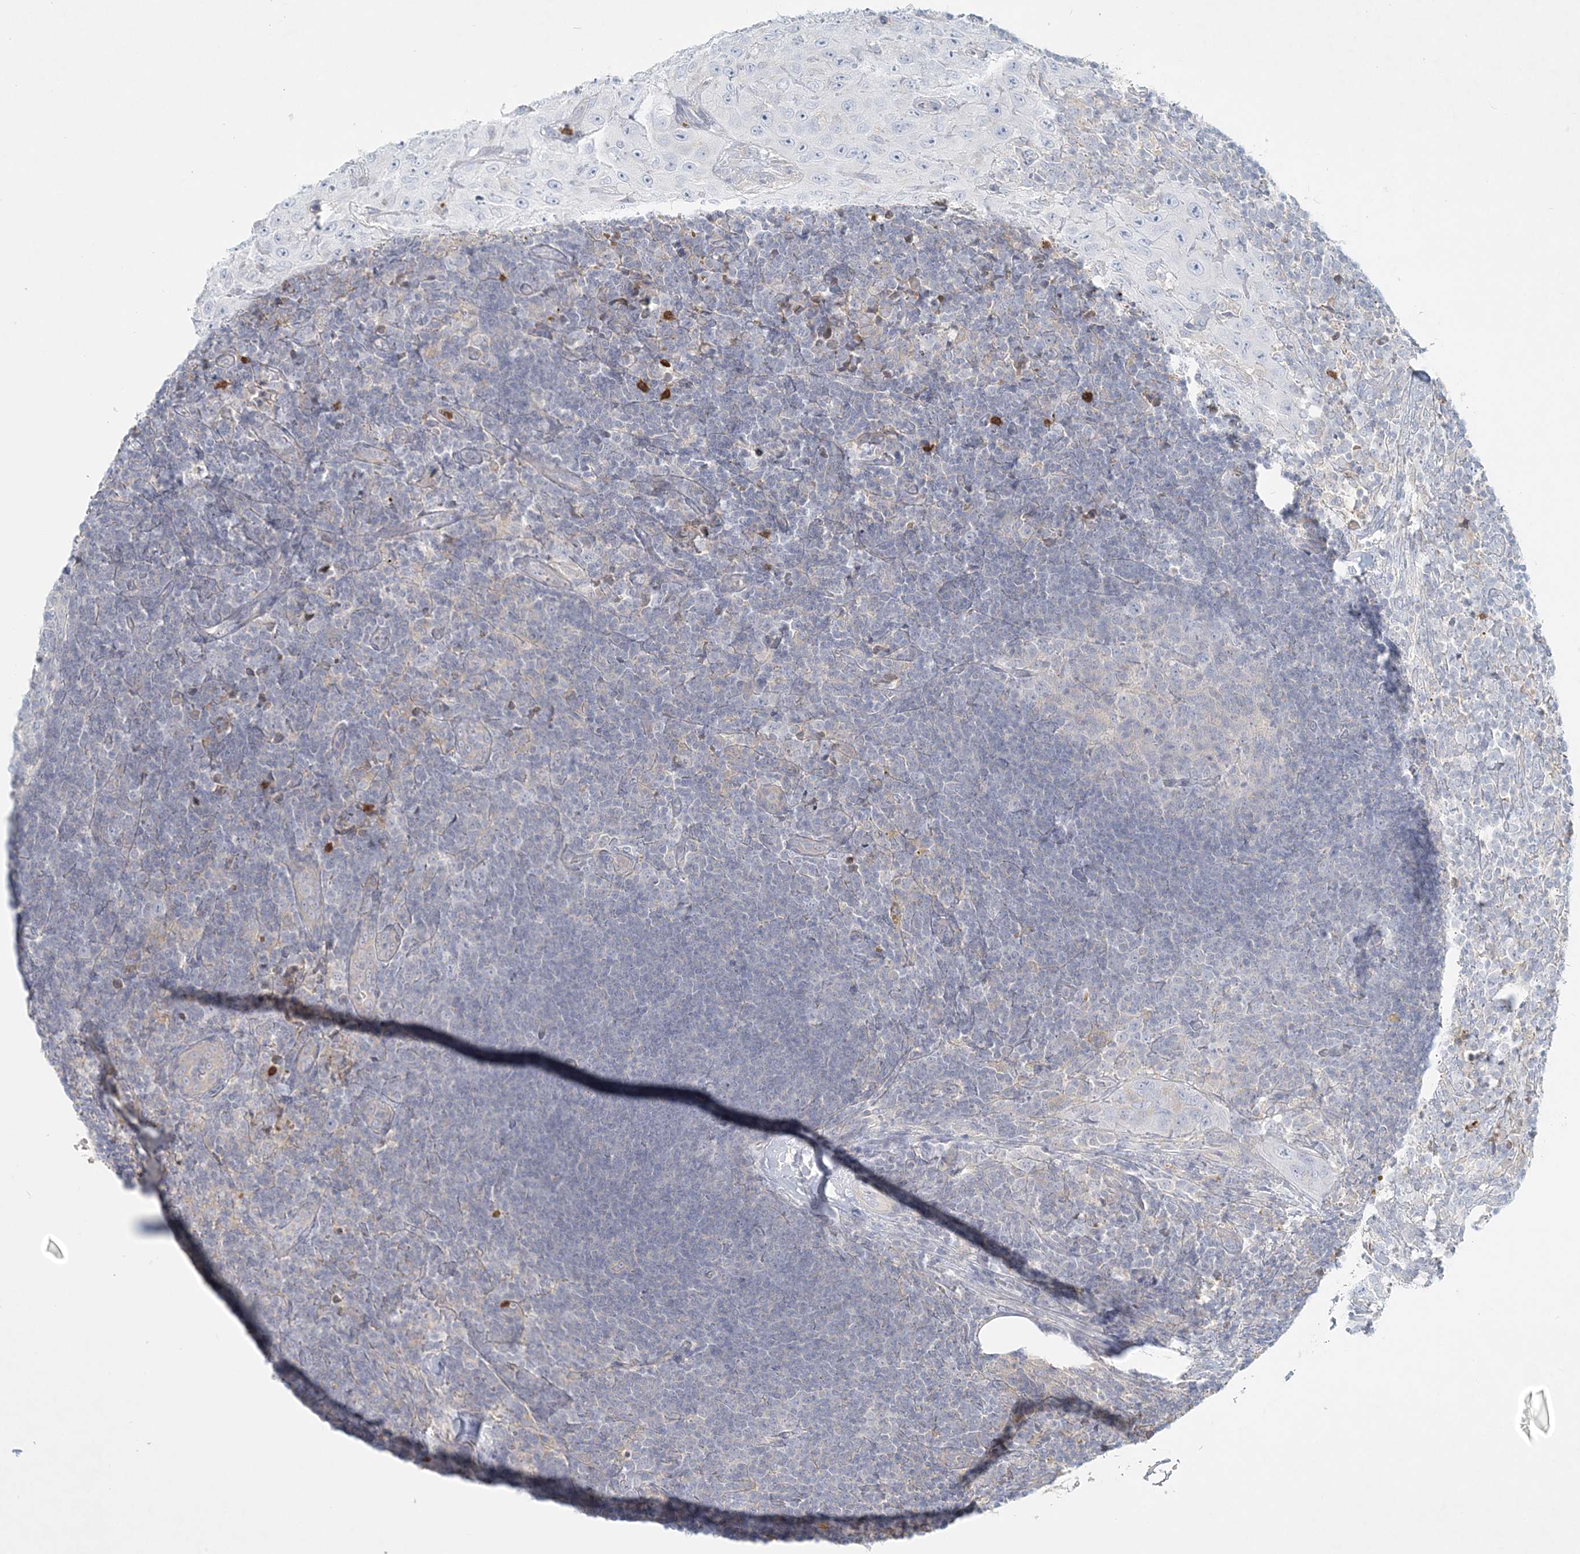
{"staining": {"intensity": "negative", "quantity": "none", "location": "none"}, "tissue": "lymph node", "cell_type": "Germinal center cells", "image_type": "normal", "snomed": [{"axis": "morphology", "description": "Normal tissue, NOS"}, {"axis": "morphology", "description": "Squamous cell carcinoma, metastatic, NOS"}, {"axis": "topography", "description": "Lymph node"}], "caption": "Immunohistochemical staining of benign human lymph node displays no significant staining in germinal center cells. (Brightfield microscopy of DAB (3,3'-diaminobenzidine) immunohistochemistry (IHC) at high magnification).", "gene": "STK11IP", "patient": {"sex": "male", "age": 73}}